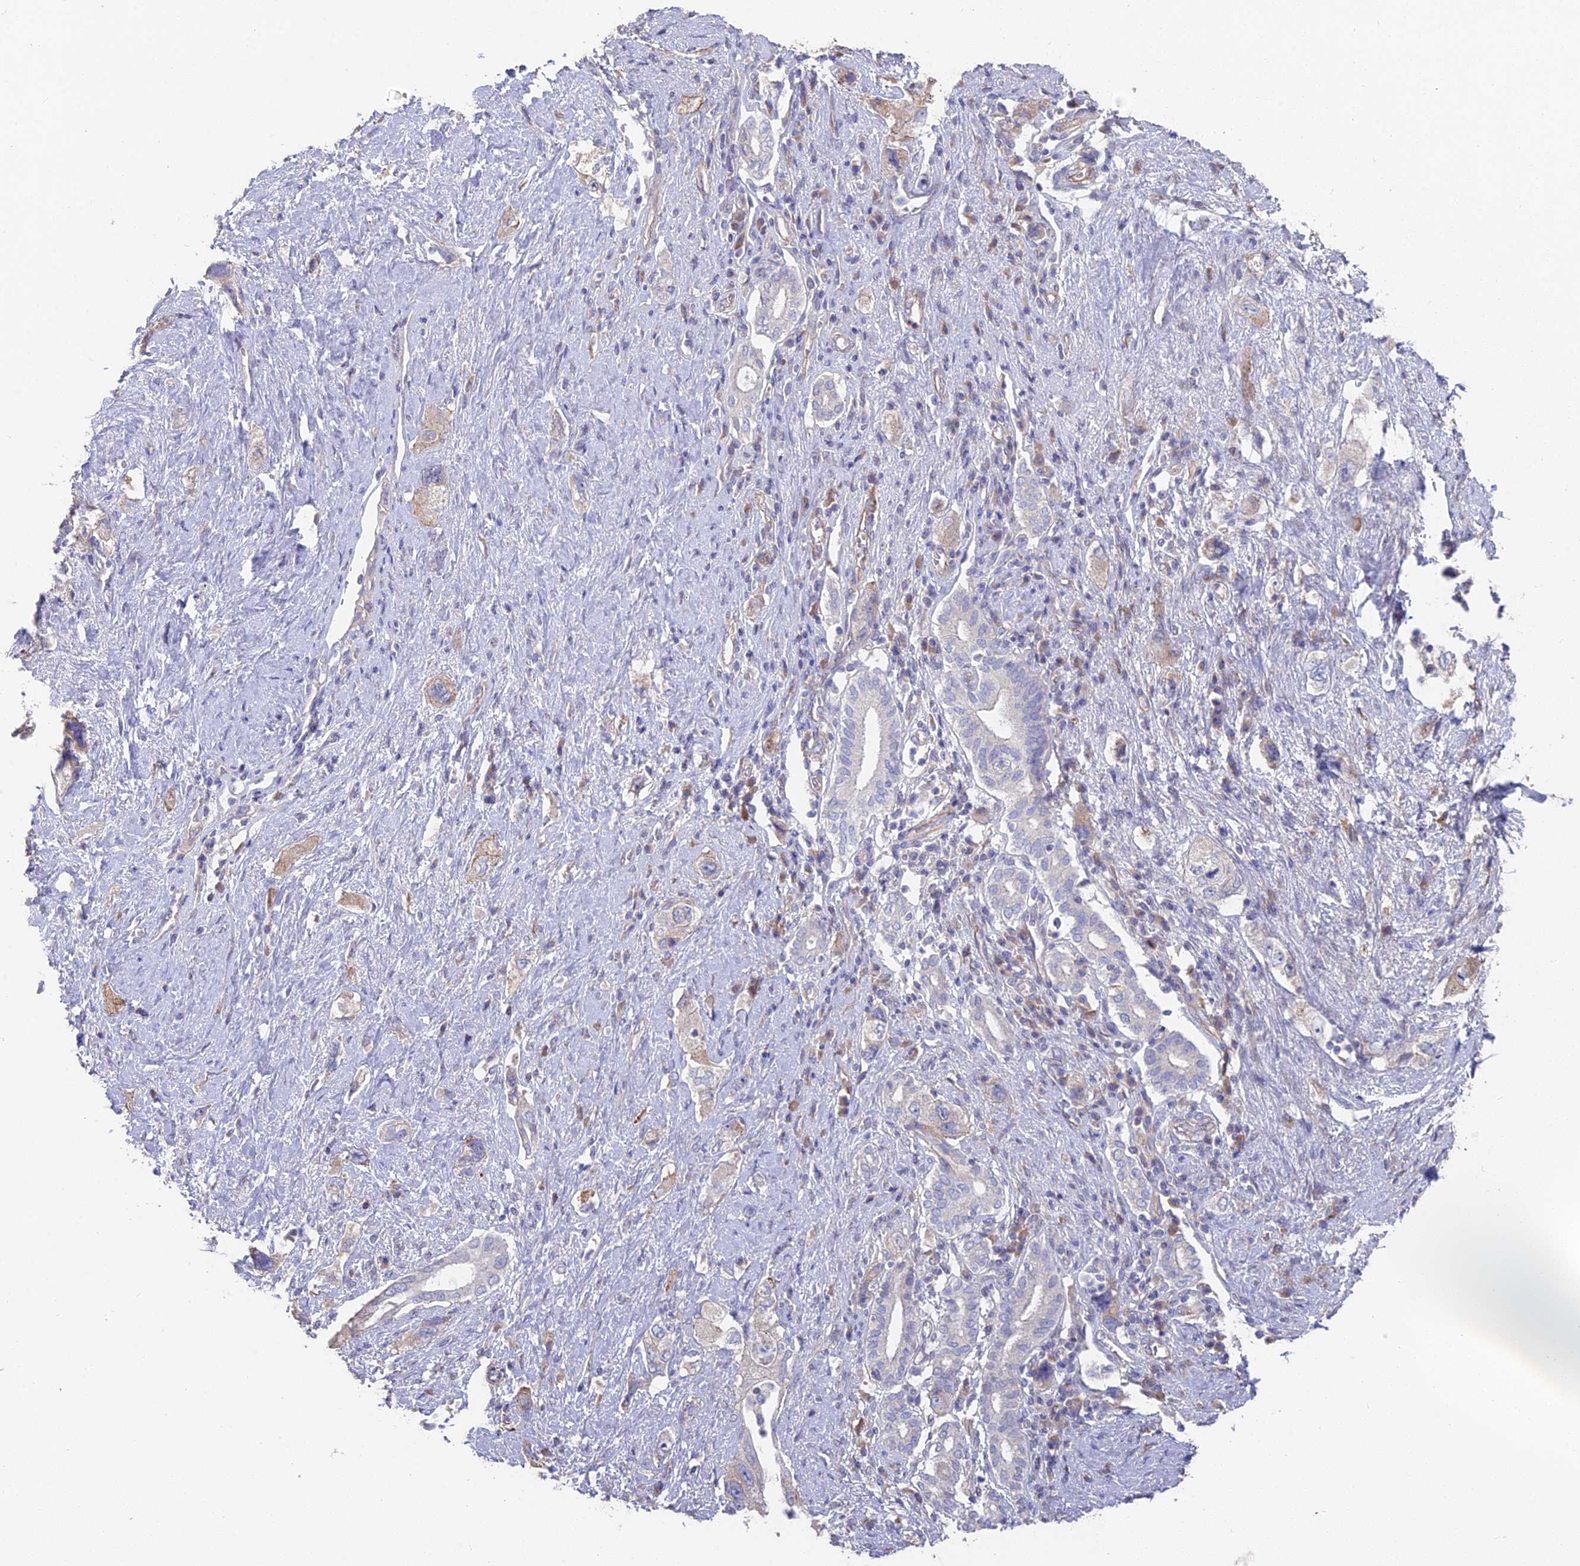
{"staining": {"intensity": "weak", "quantity": "<25%", "location": "cytoplasmic/membranous"}, "tissue": "pancreatic cancer", "cell_type": "Tumor cells", "image_type": "cancer", "snomed": [{"axis": "morphology", "description": "Adenocarcinoma, NOS"}, {"axis": "topography", "description": "Pancreas"}], "caption": "Pancreatic cancer was stained to show a protein in brown. There is no significant positivity in tumor cells. (DAB (3,3'-diaminobenzidine) IHC, high magnification).", "gene": "FAM168B", "patient": {"sex": "female", "age": 73}}